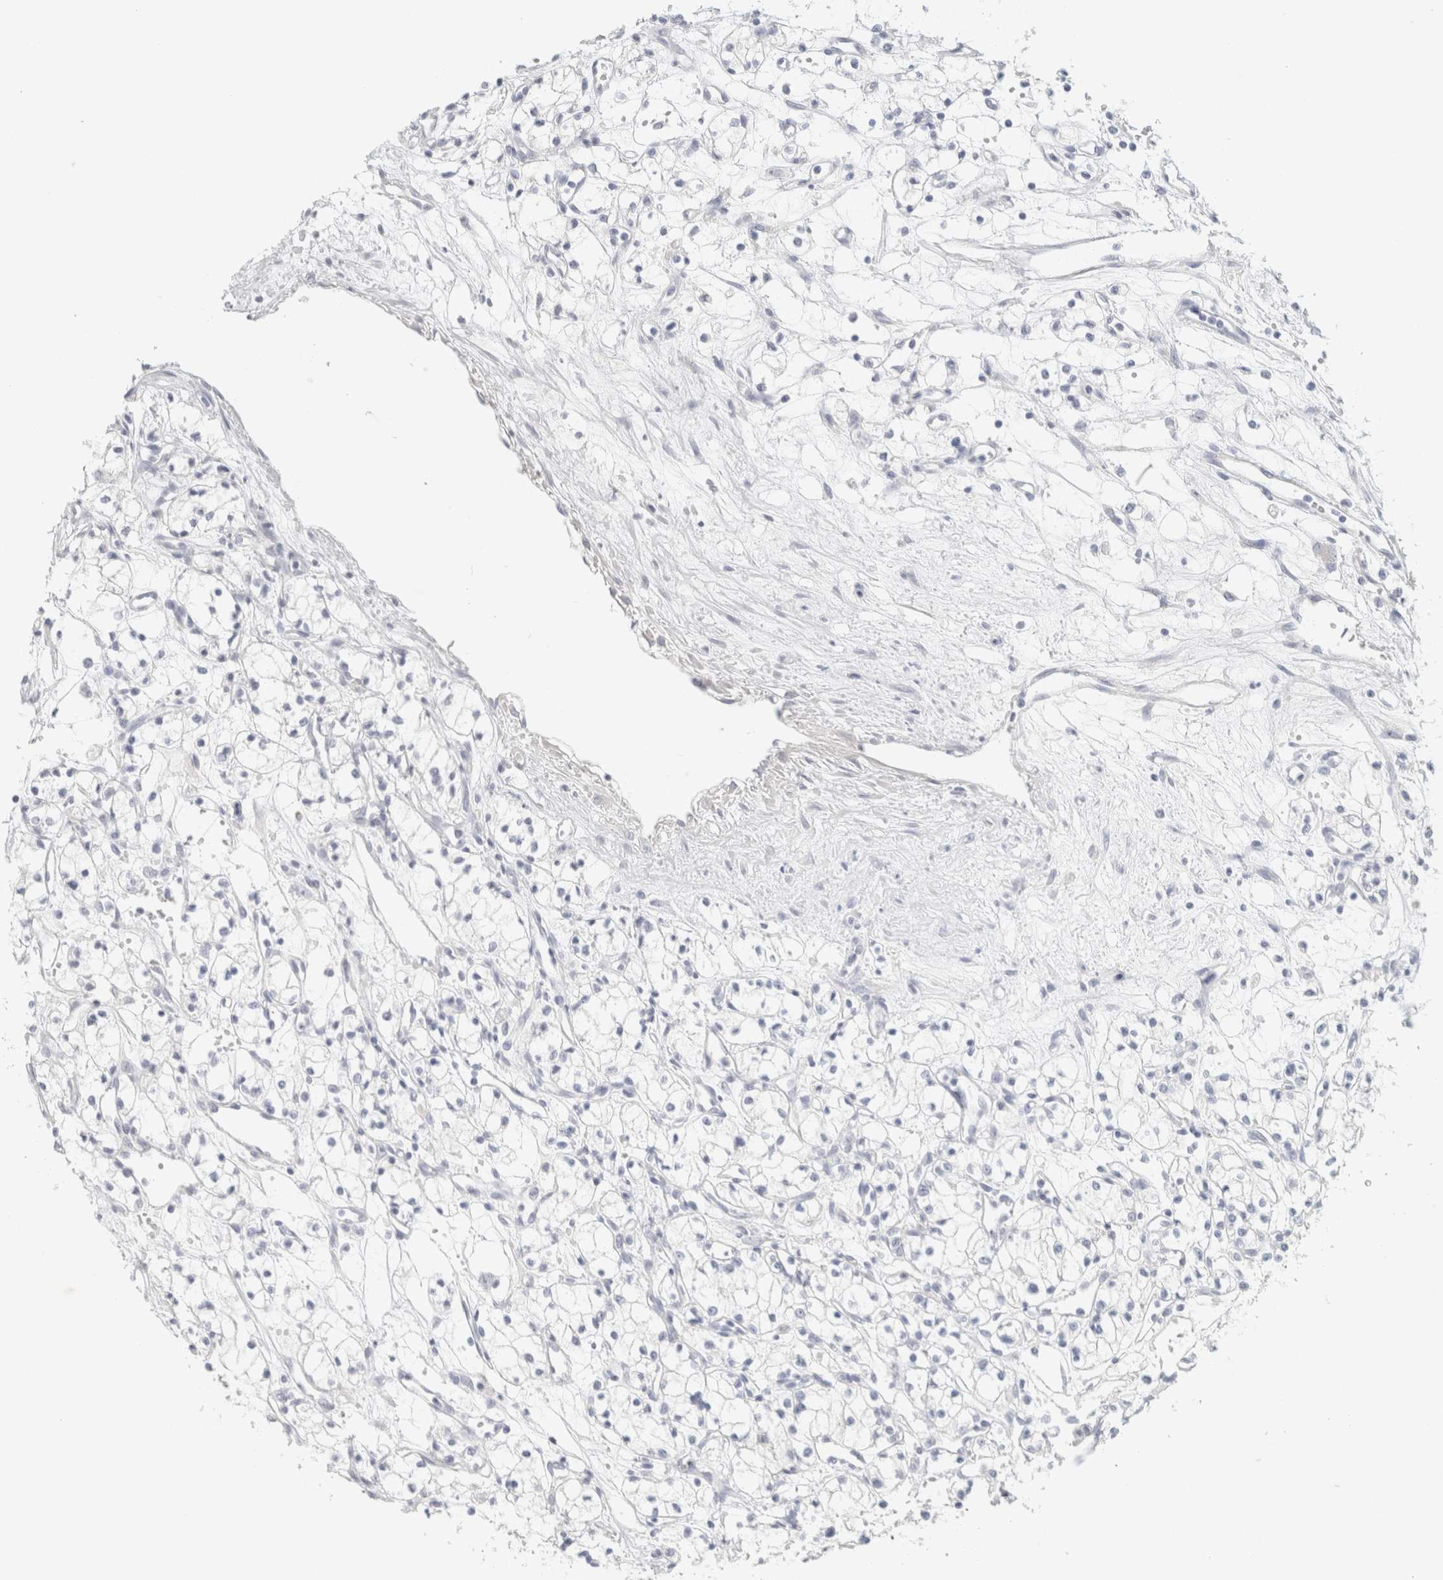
{"staining": {"intensity": "negative", "quantity": "none", "location": "none"}, "tissue": "renal cancer", "cell_type": "Tumor cells", "image_type": "cancer", "snomed": [{"axis": "morphology", "description": "Normal tissue, NOS"}, {"axis": "morphology", "description": "Adenocarcinoma, NOS"}, {"axis": "topography", "description": "Kidney"}], "caption": "DAB (3,3'-diaminobenzidine) immunohistochemical staining of renal cancer (adenocarcinoma) reveals no significant staining in tumor cells.", "gene": "NEFM", "patient": {"sex": "male", "age": 59}}